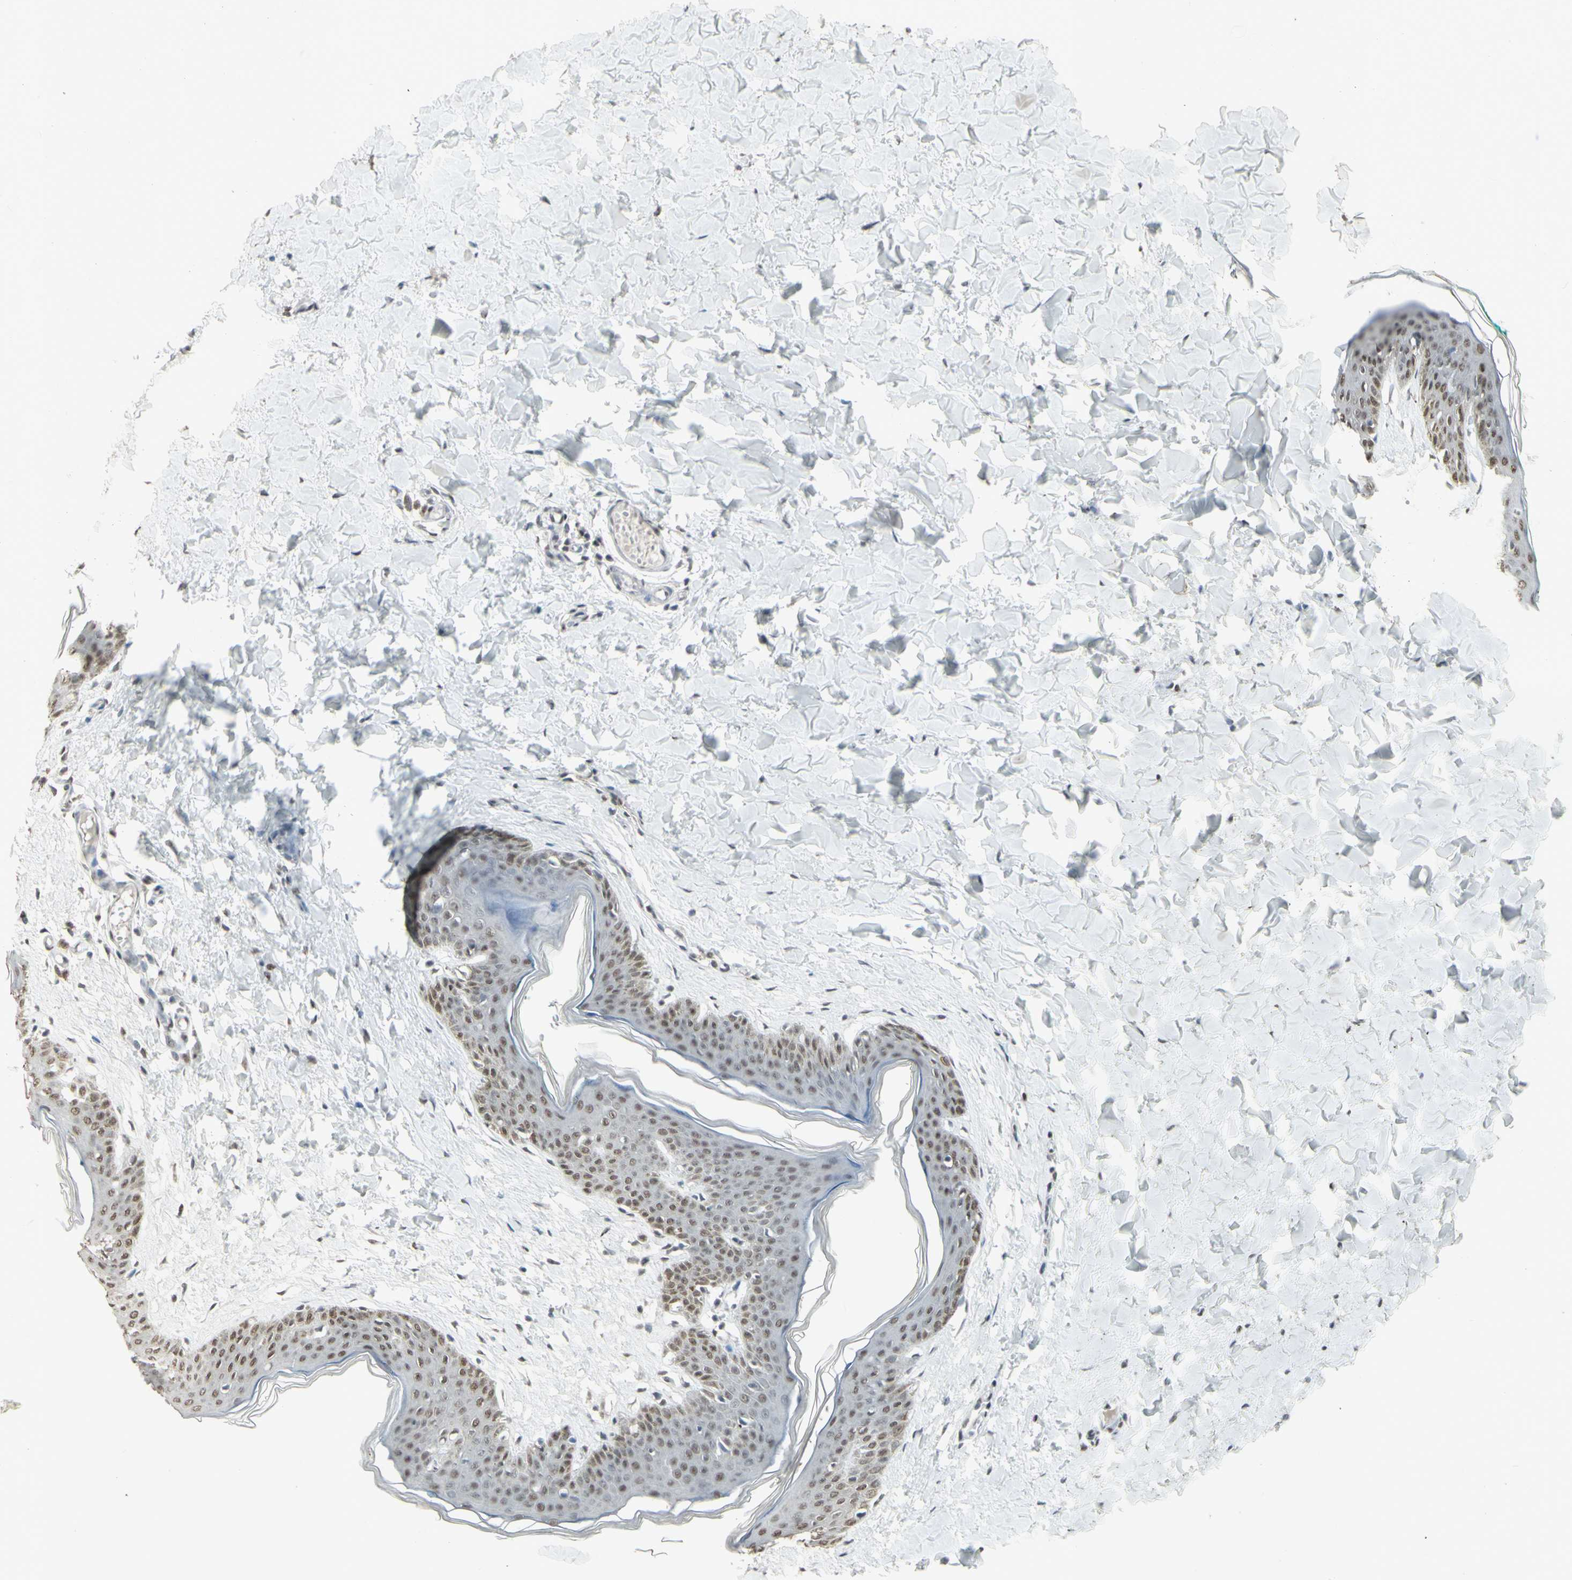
{"staining": {"intensity": "moderate", "quantity": ">75%", "location": "nuclear"}, "tissue": "skin", "cell_type": "Fibroblasts", "image_type": "normal", "snomed": [{"axis": "morphology", "description": "Normal tissue, NOS"}, {"axis": "topography", "description": "Skin"}], "caption": "Immunohistochemical staining of normal skin demonstrates medium levels of moderate nuclear positivity in about >75% of fibroblasts. (brown staining indicates protein expression, while blue staining denotes nuclei).", "gene": "TRIM28", "patient": {"sex": "female", "age": 17}}